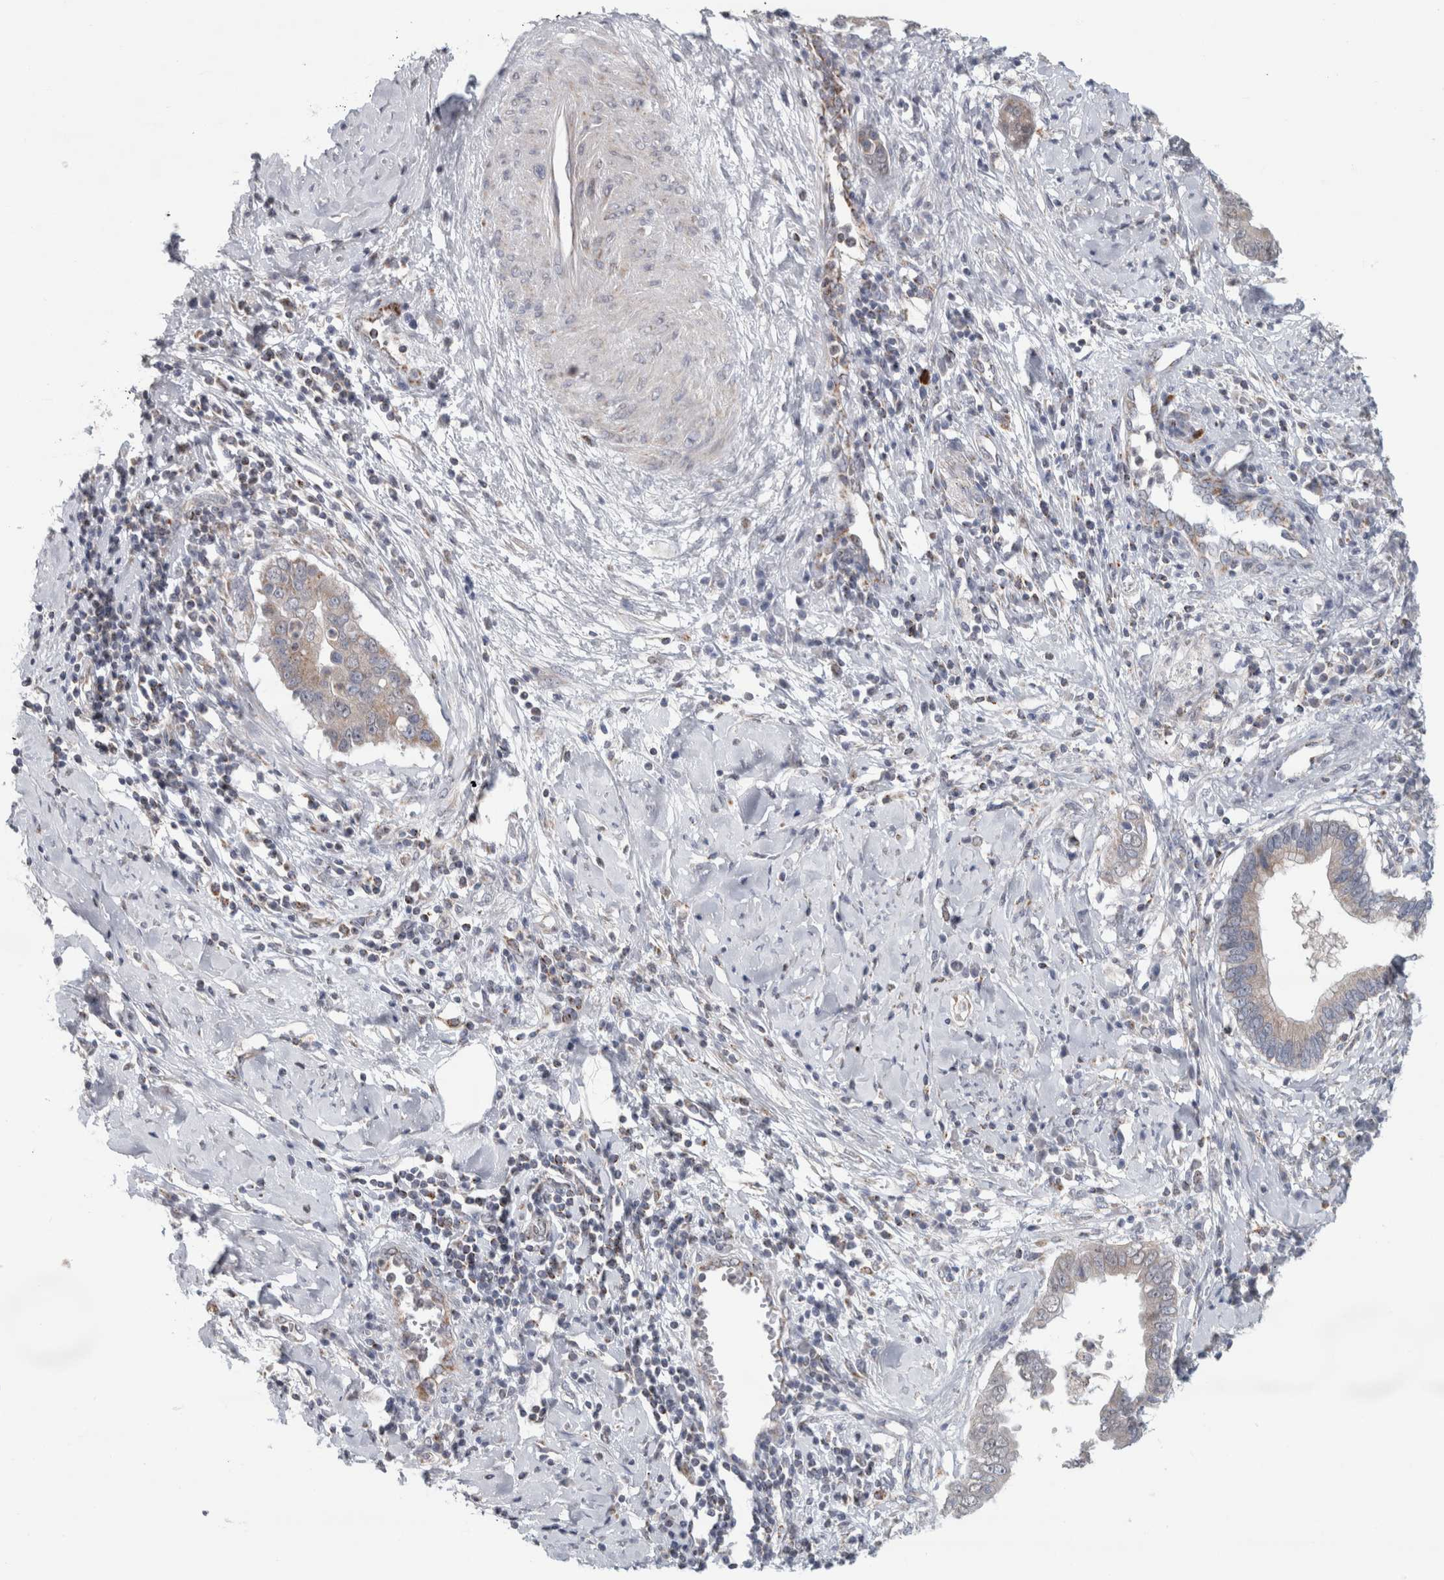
{"staining": {"intensity": "weak", "quantity": "25%-75%", "location": "cytoplasmic/membranous"}, "tissue": "cervical cancer", "cell_type": "Tumor cells", "image_type": "cancer", "snomed": [{"axis": "morphology", "description": "Adenocarcinoma, NOS"}, {"axis": "topography", "description": "Cervix"}], "caption": "Brown immunohistochemical staining in cervical cancer exhibits weak cytoplasmic/membranous positivity in about 25%-75% of tumor cells. The protein is shown in brown color, while the nuclei are stained blue.", "gene": "RAB18", "patient": {"sex": "female", "age": 44}}